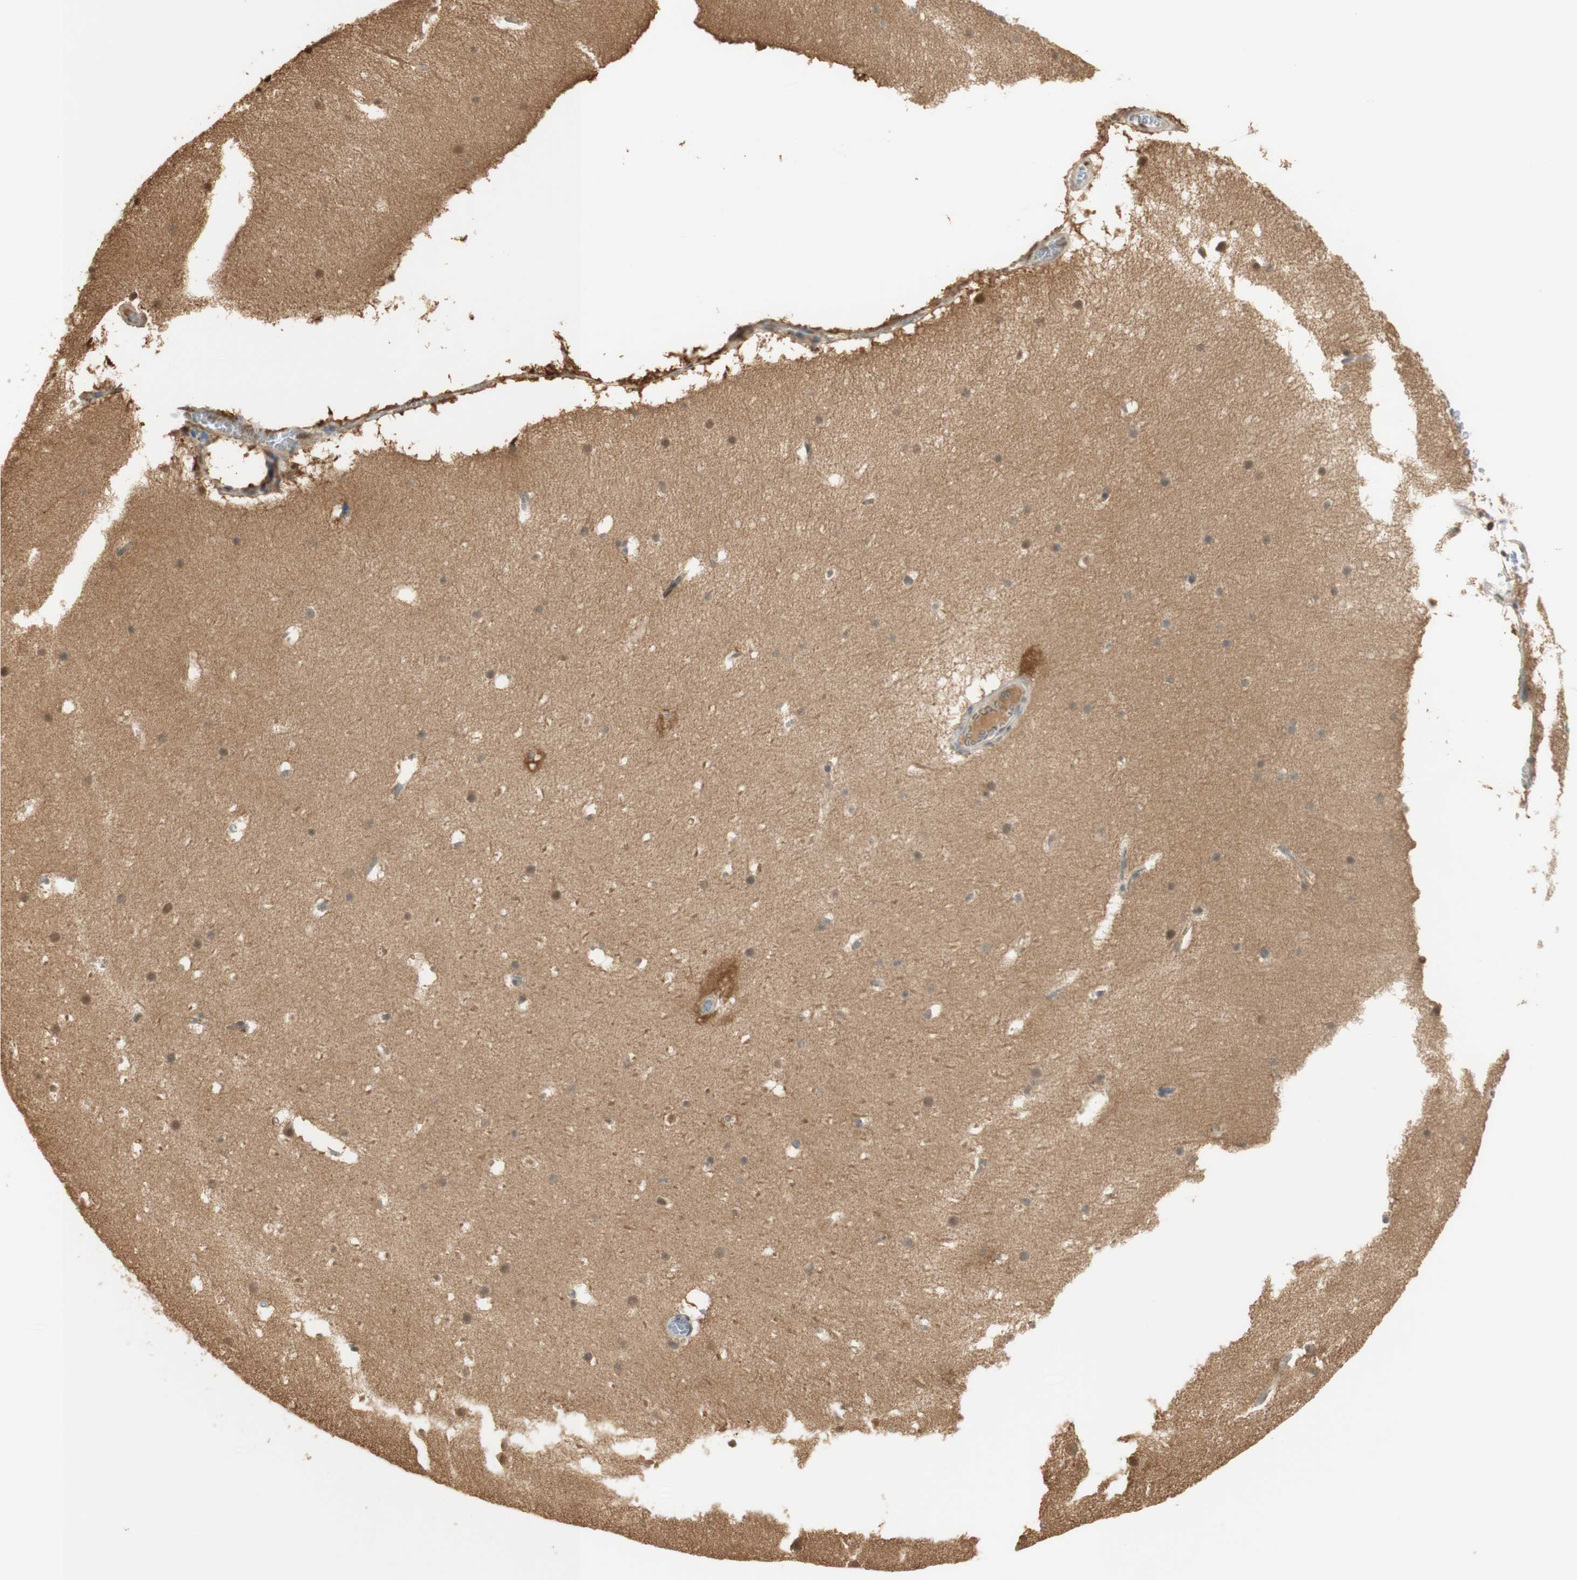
{"staining": {"intensity": "moderate", "quantity": "<25%", "location": "cytoplasmic/membranous,nuclear"}, "tissue": "cerebellum", "cell_type": "Cells in granular layer", "image_type": "normal", "snomed": [{"axis": "morphology", "description": "Normal tissue, NOS"}, {"axis": "topography", "description": "Cerebellum"}], "caption": "This image shows IHC staining of benign cerebellum, with low moderate cytoplasmic/membranous,nuclear positivity in approximately <25% of cells in granular layer.", "gene": "NAP1L4", "patient": {"sex": "male", "age": 45}}